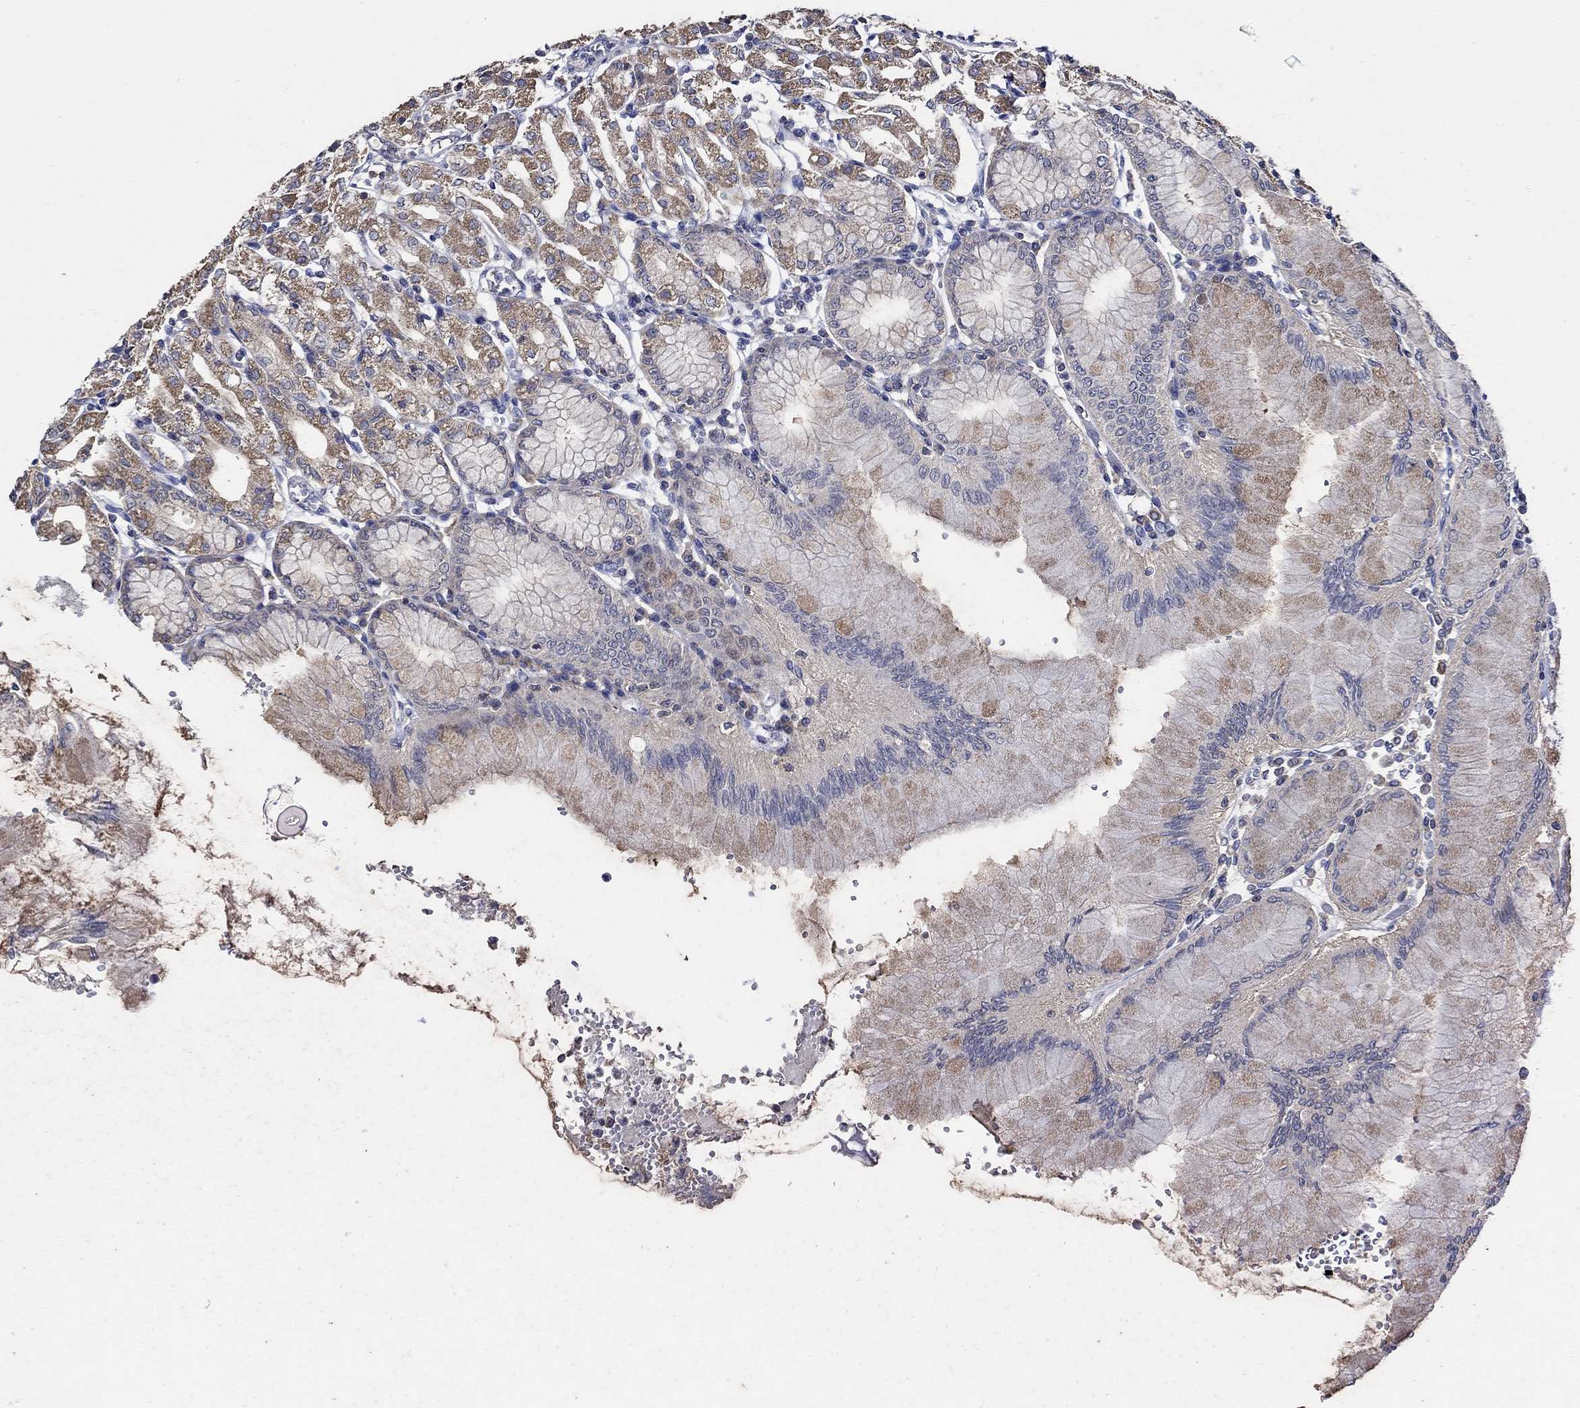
{"staining": {"intensity": "strong", "quantity": "25%-75%", "location": "cytoplasmic/membranous"}, "tissue": "stomach", "cell_type": "Glandular cells", "image_type": "normal", "snomed": [{"axis": "morphology", "description": "Normal tissue, NOS"}, {"axis": "topography", "description": "Skeletal muscle"}, {"axis": "topography", "description": "Stomach"}], "caption": "Stomach stained for a protein displays strong cytoplasmic/membranous positivity in glandular cells. Ihc stains the protein in brown and the nuclei are stained blue.", "gene": "WDR53", "patient": {"sex": "female", "age": 57}}